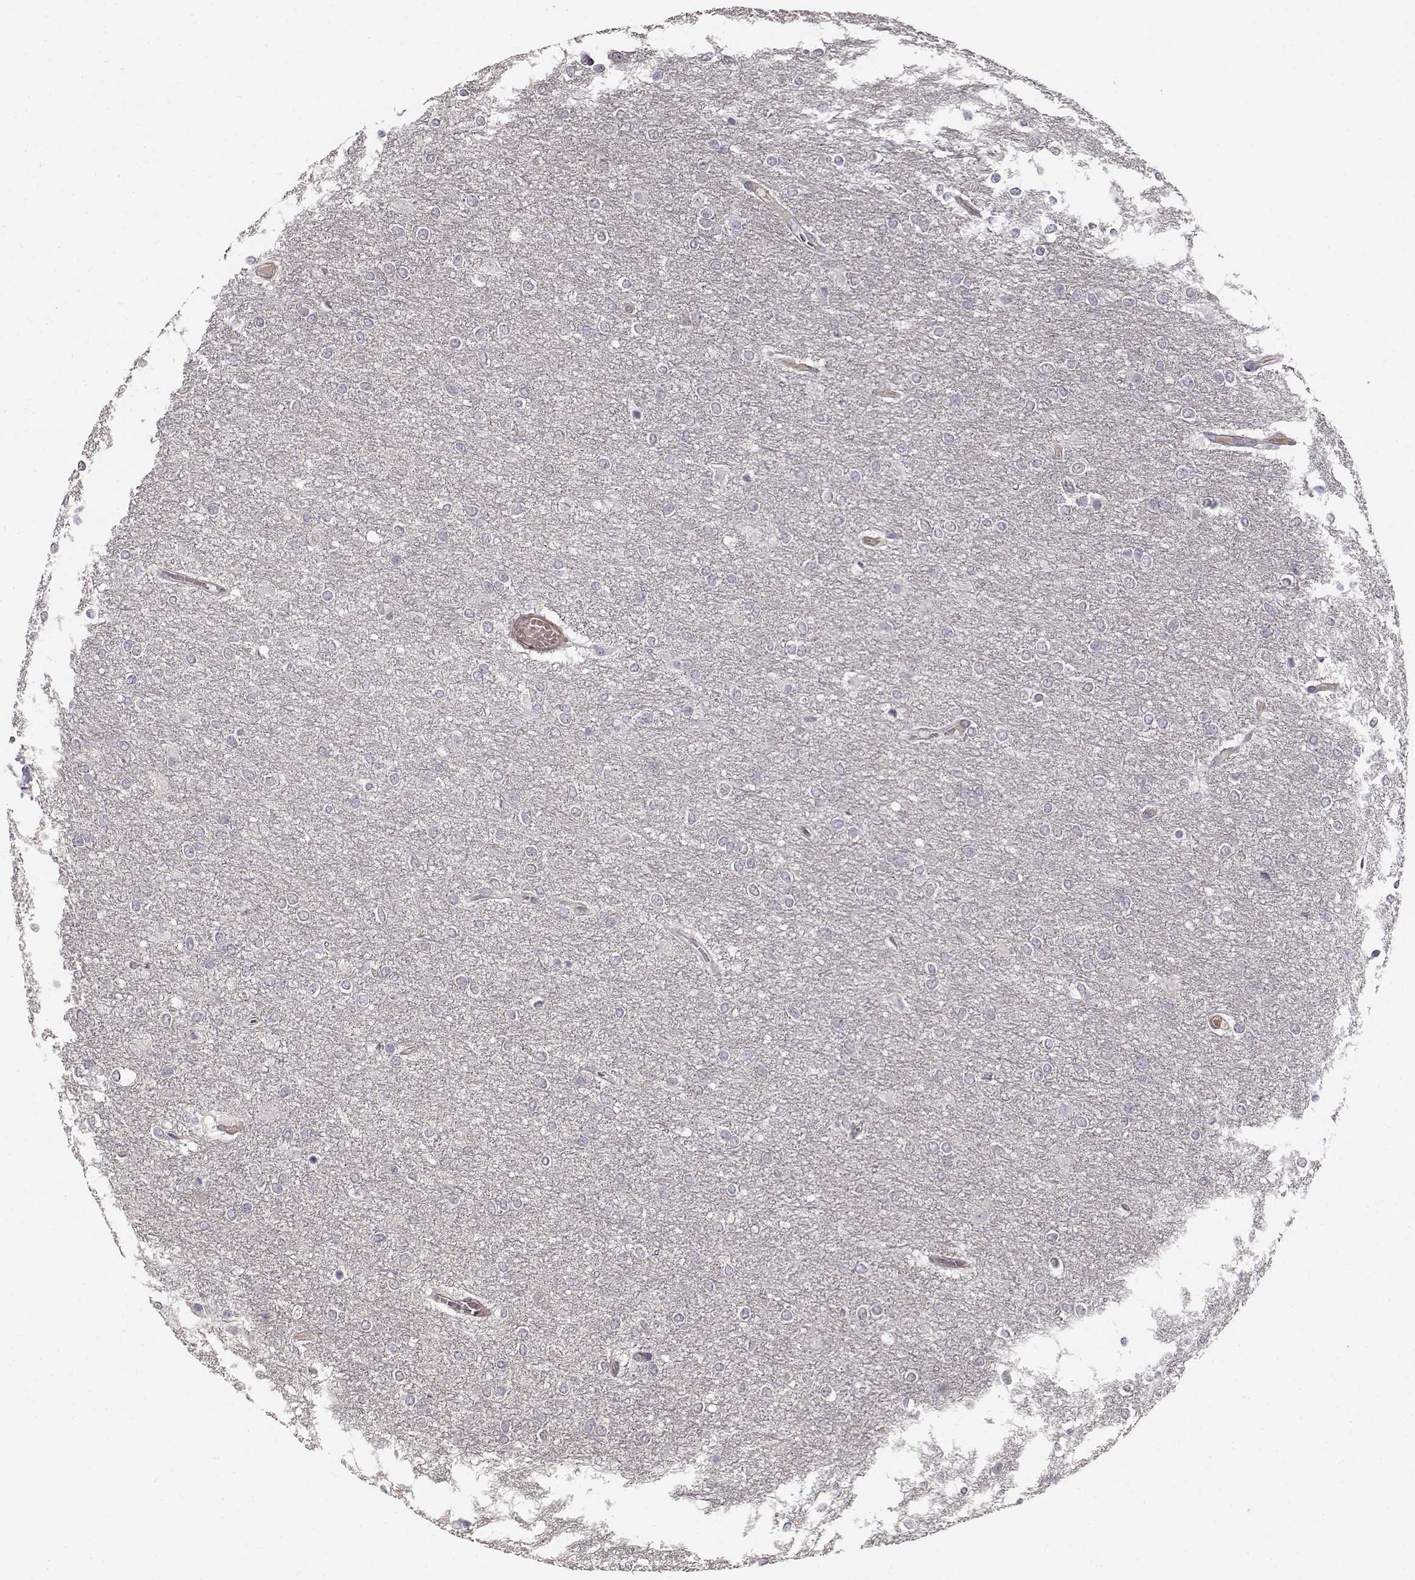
{"staining": {"intensity": "negative", "quantity": "none", "location": "none"}, "tissue": "glioma", "cell_type": "Tumor cells", "image_type": "cancer", "snomed": [{"axis": "morphology", "description": "Glioma, malignant, High grade"}, {"axis": "topography", "description": "Brain"}], "caption": "Immunohistochemistry (IHC) micrograph of neoplastic tissue: human glioma stained with DAB (3,3'-diaminobenzidine) displays no significant protein expression in tumor cells.", "gene": "RGS9BP", "patient": {"sex": "female", "age": 61}}